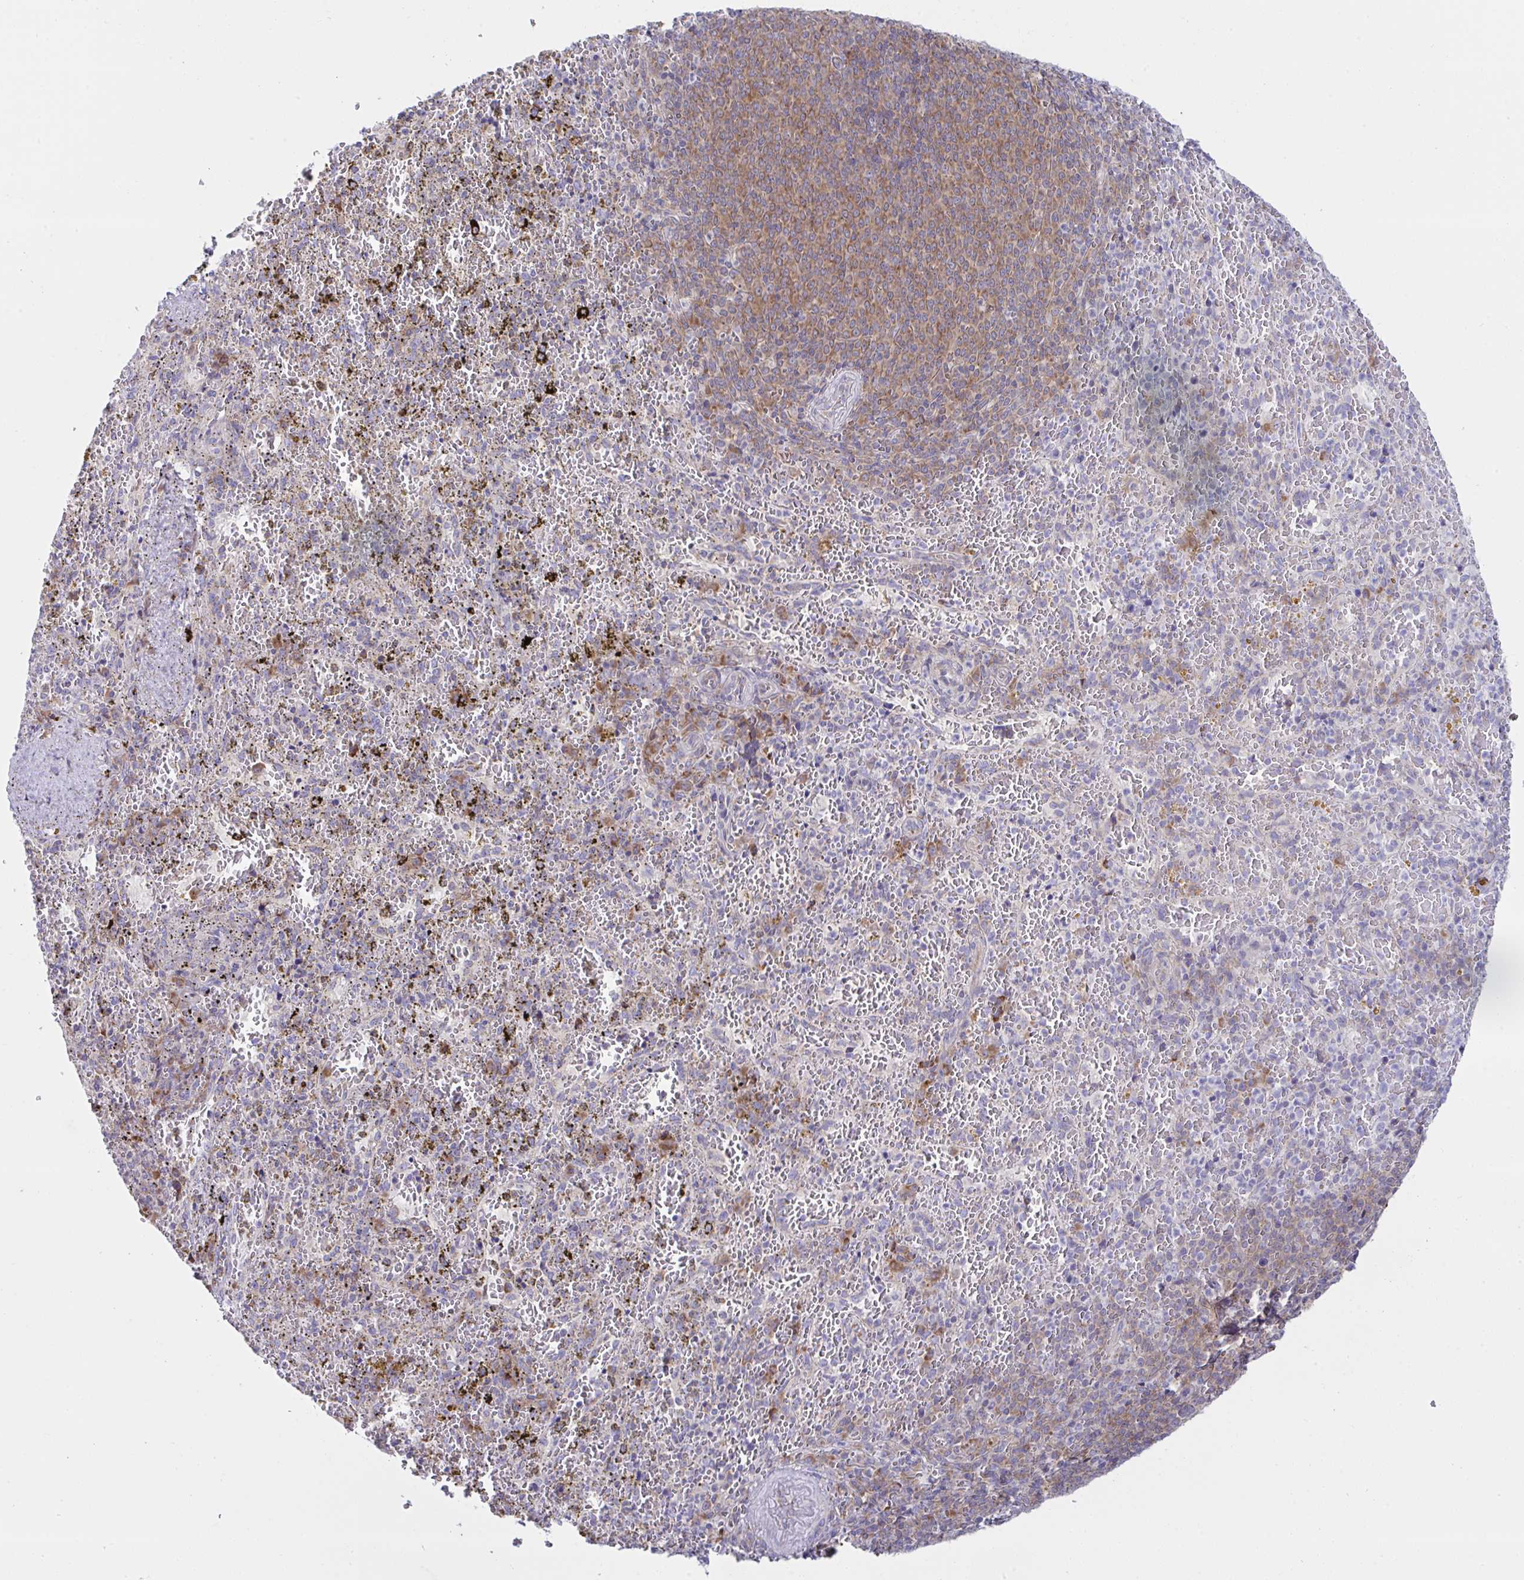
{"staining": {"intensity": "moderate", "quantity": ">75%", "location": "cytoplasmic/membranous"}, "tissue": "spleen", "cell_type": "Cells in red pulp", "image_type": "normal", "snomed": [{"axis": "morphology", "description": "Normal tissue, NOS"}, {"axis": "topography", "description": "Spleen"}], "caption": "Human spleen stained for a protein (brown) displays moderate cytoplasmic/membranous positive staining in about >75% of cells in red pulp.", "gene": "FAU", "patient": {"sex": "female", "age": 50}}